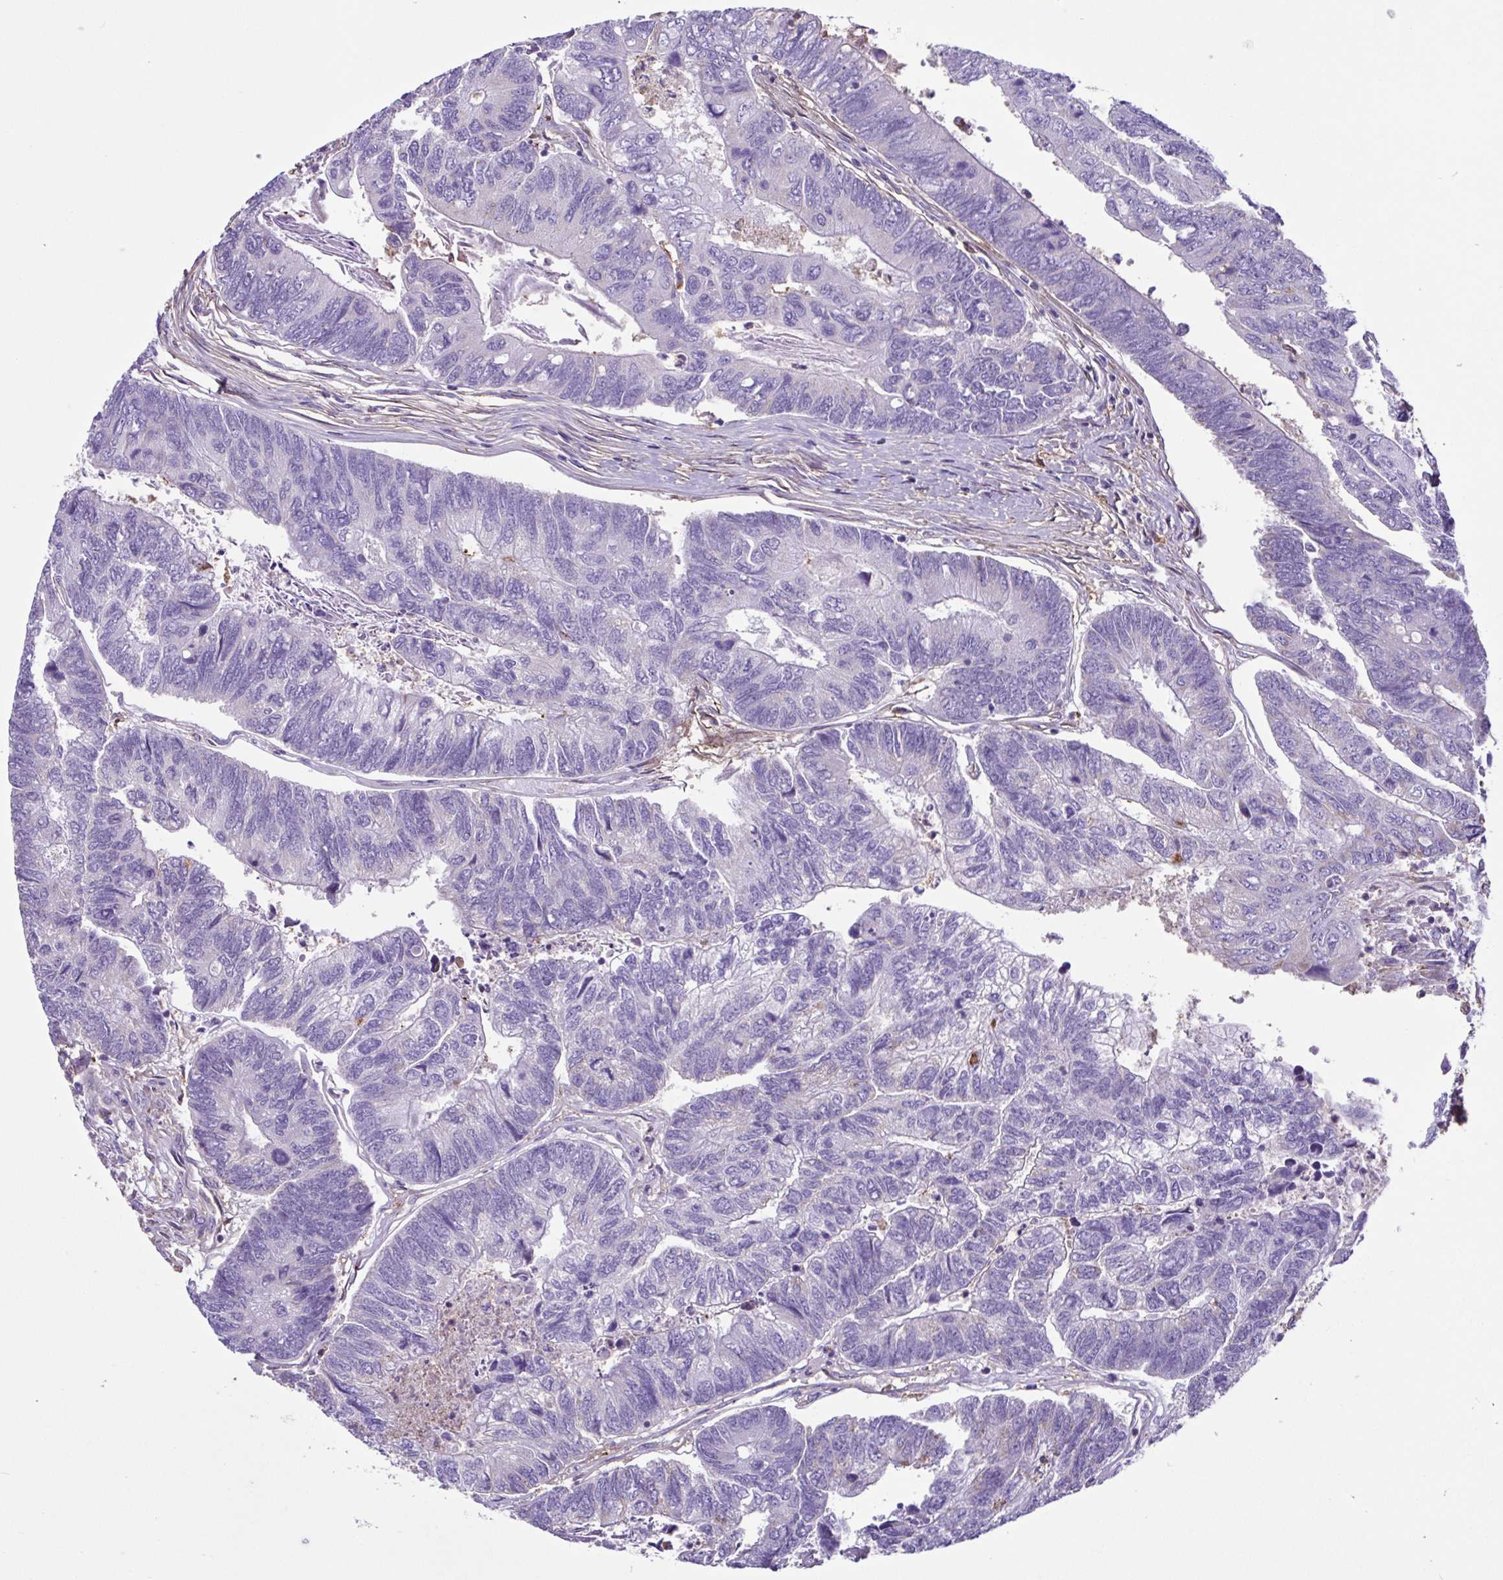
{"staining": {"intensity": "negative", "quantity": "none", "location": "none"}, "tissue": "colorectal cancer", "cell_type": "Tumor cells", "image_type": "cancer", "snomed": [{"axis": "morphology", "description": "Adenocarcinoma, NOS"}, {"axis": "topography", "description": "Colon"}], "caption": "Immunohistochemistry micrograph of colorectal cancer (adenocarcinoma) stained for a protein (brown), which demonstrates no expression in tumor cells. Nuclei are stained in blue.", "gene": "ANXA10", "patient": {"sex": "female", "age": 67}}